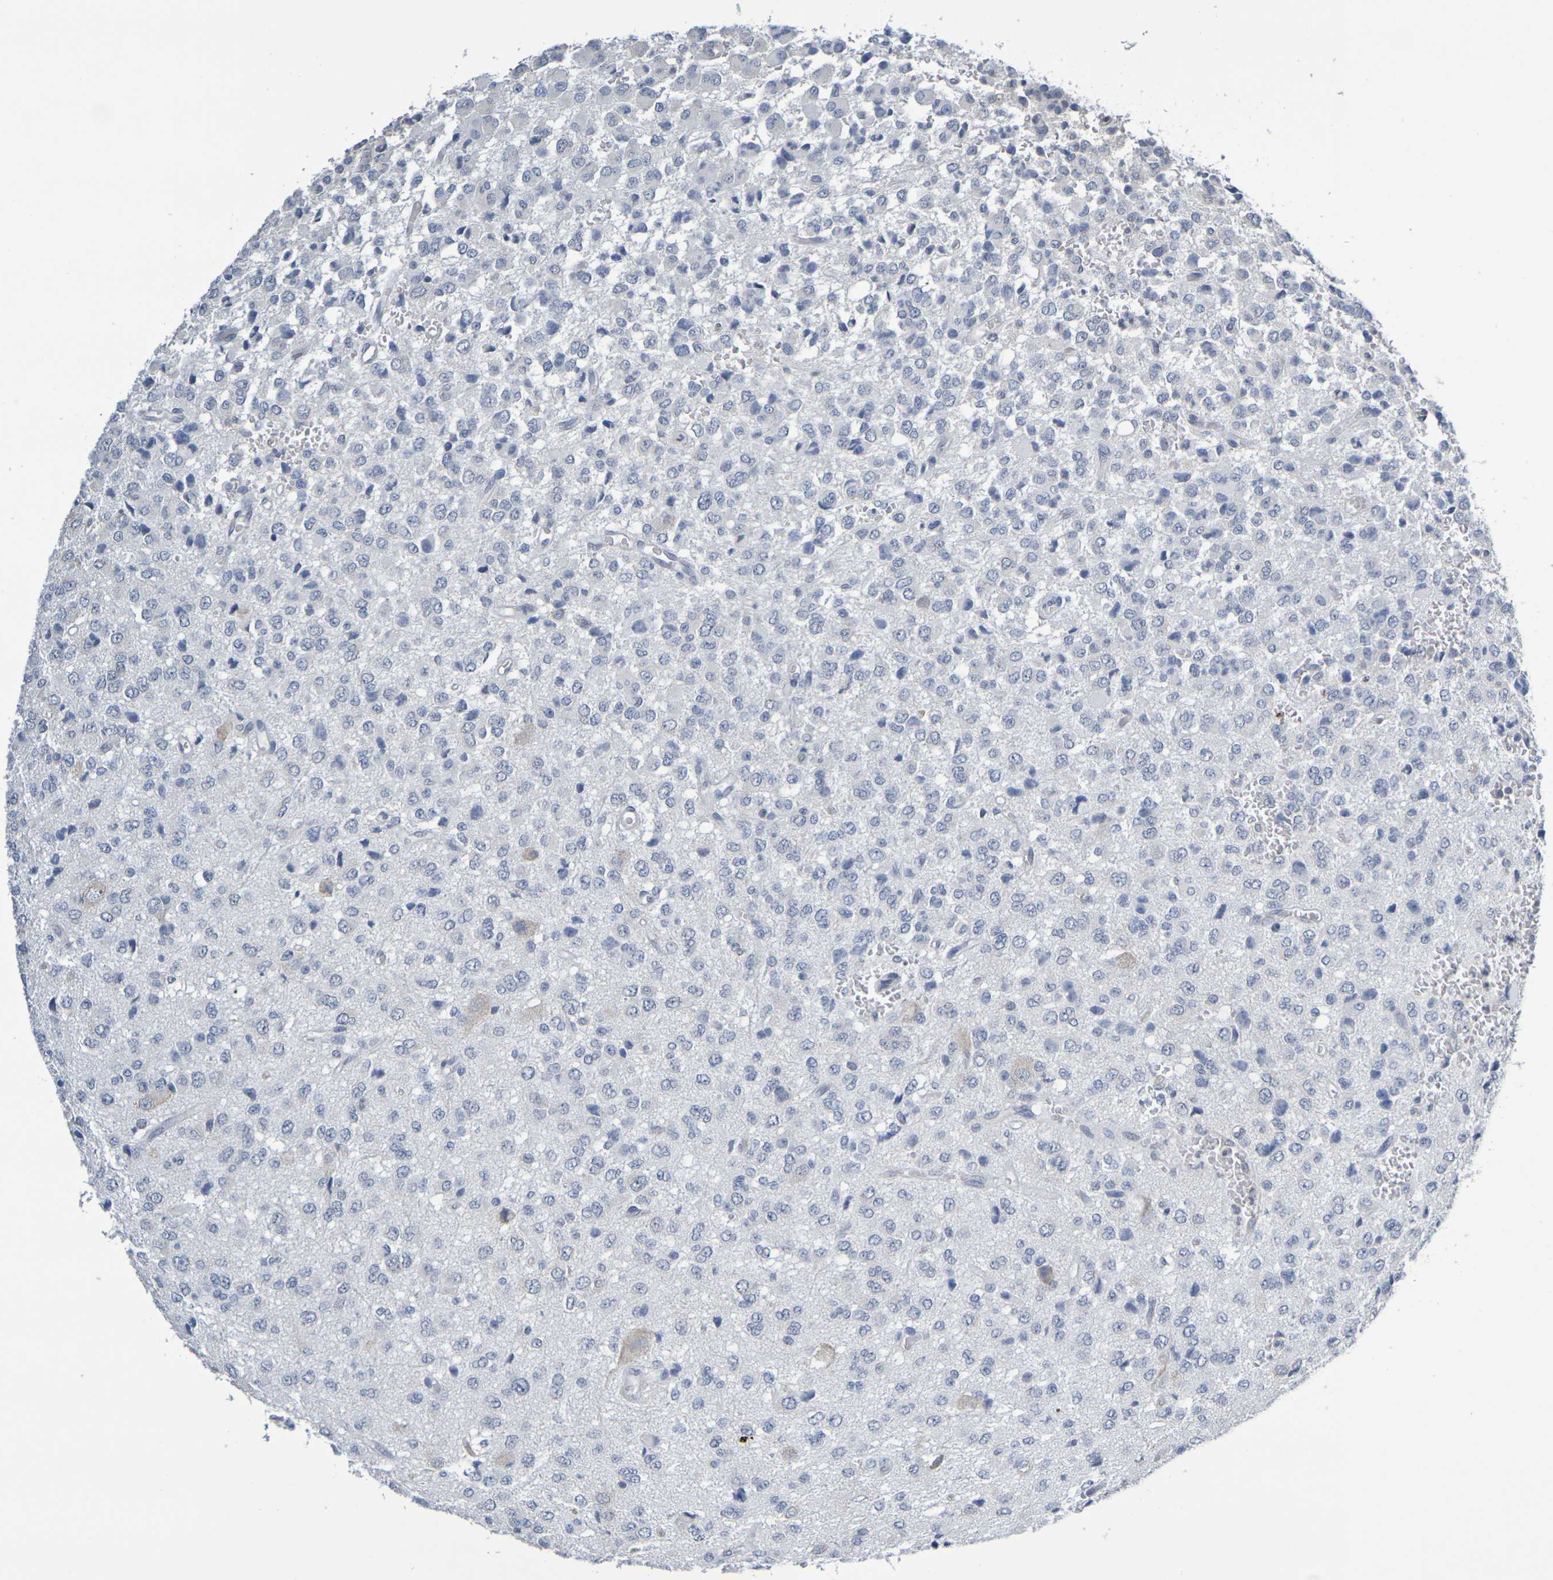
{"staining": {"intensity": "weak", "quantity": "<25%", "location": "cytoplasmic/membranous"}, "tissue": "glioma", "cell_type": "Tumor cells", "image_type": "cancer", "snomed": [{"axis": "morphology", "description": "Glioma, malignant, High grade"}, {"axis": "topography", "description": "pancreas cauda"}], "caption": "Immunohistochemical staining of human glioma exhibits no significant positivity in tumor cells.", "gene": "CHRNB1", "patient": {"sex": "male", "age": 60}}